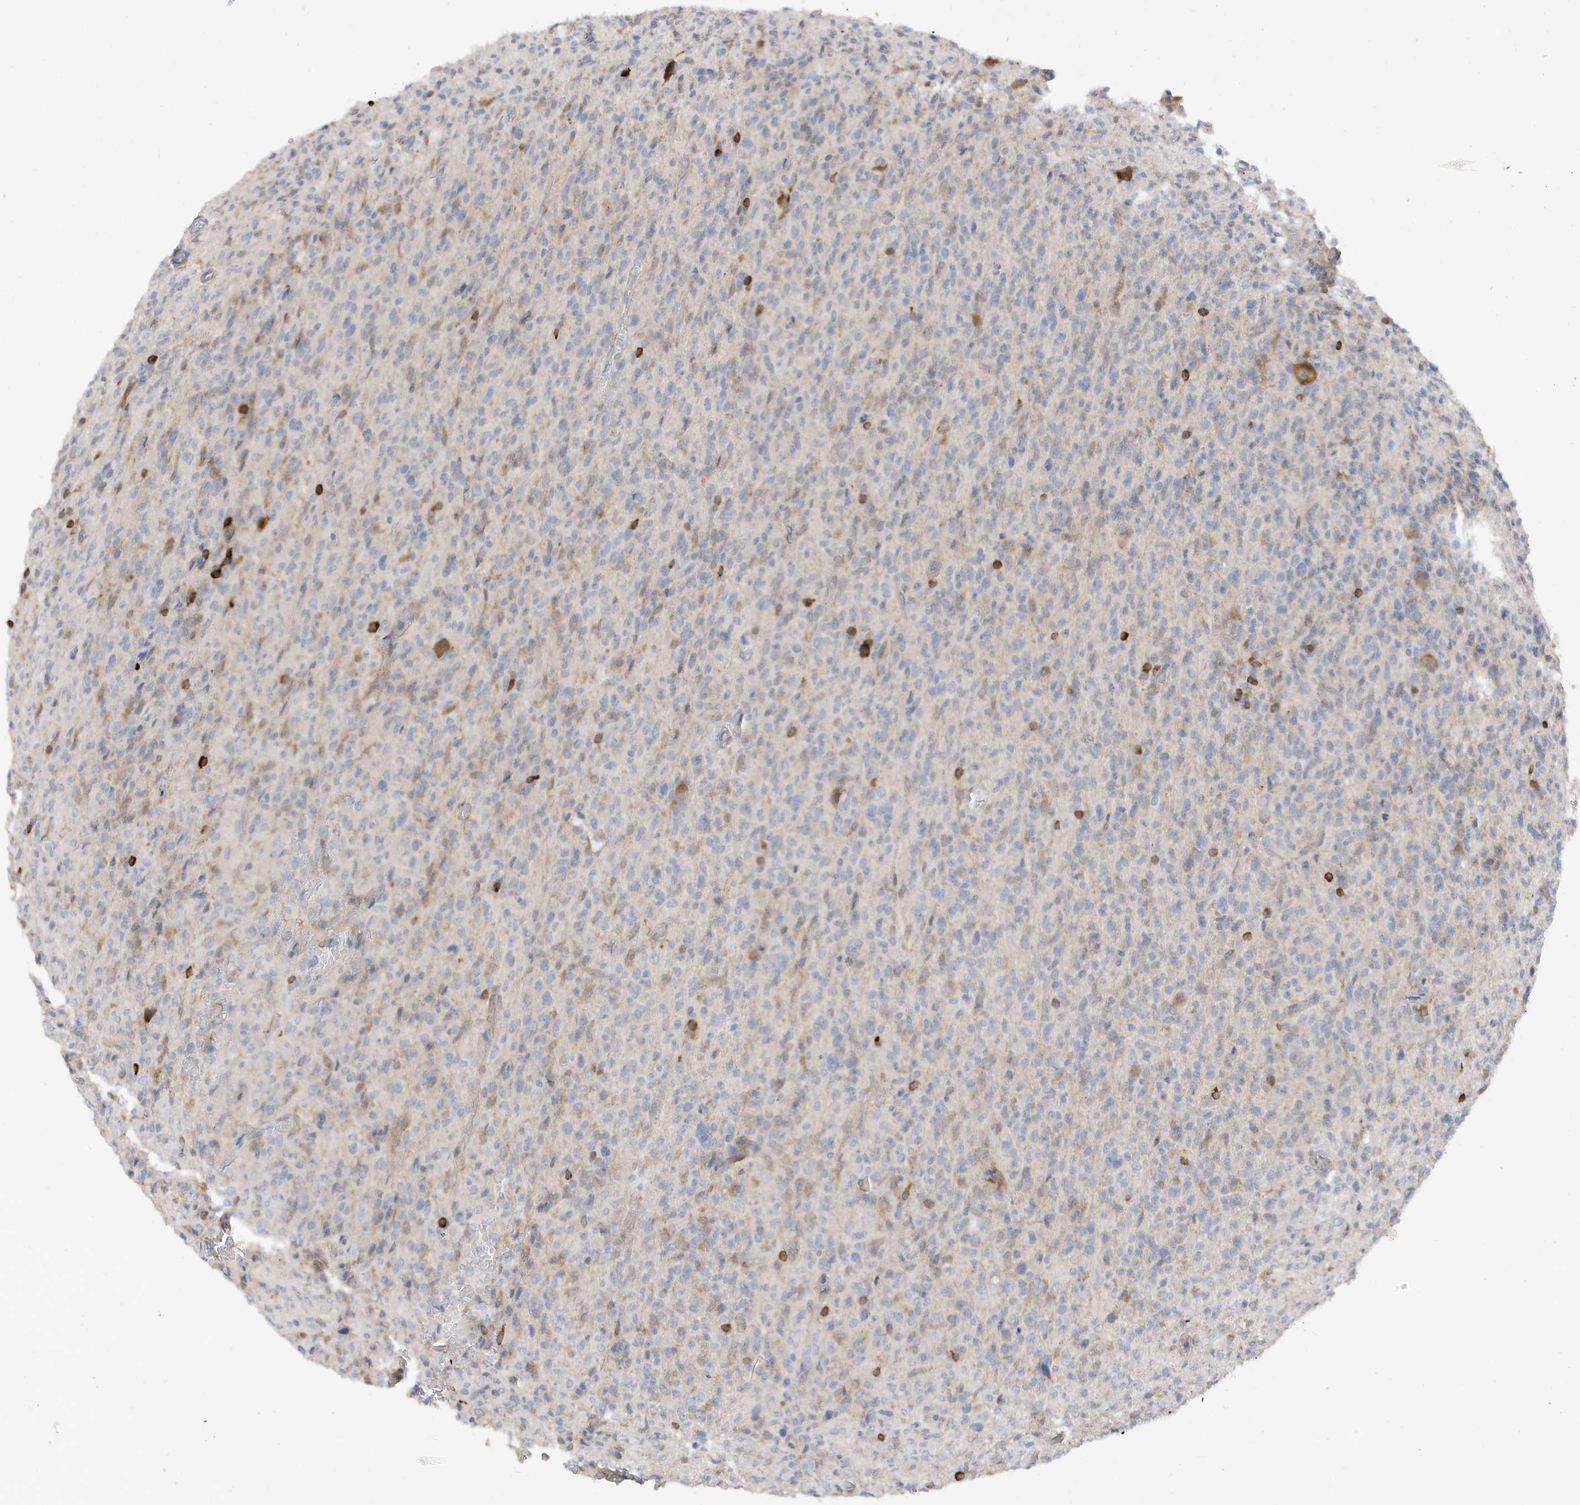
{"staining": {"intensity": "negative", "quantity": "none", "location": "none"}, "tissue": "glioma", "cell_type": "Tumor cells", "image_type": "cancer", "snomed": [{"axis": "morphology", "description": "Glioma, malignant, High grade"}, {"axis": "topography", "description": "Brain"}], "caption": "High magnification brightfield microscopy of glioma stained with DAB (brown) and counterstained with hematoxylin (blue): tumor cells show no significant staining.", "gene": "PHACTR2", "patient": {"sex": "female", "age": 57}}